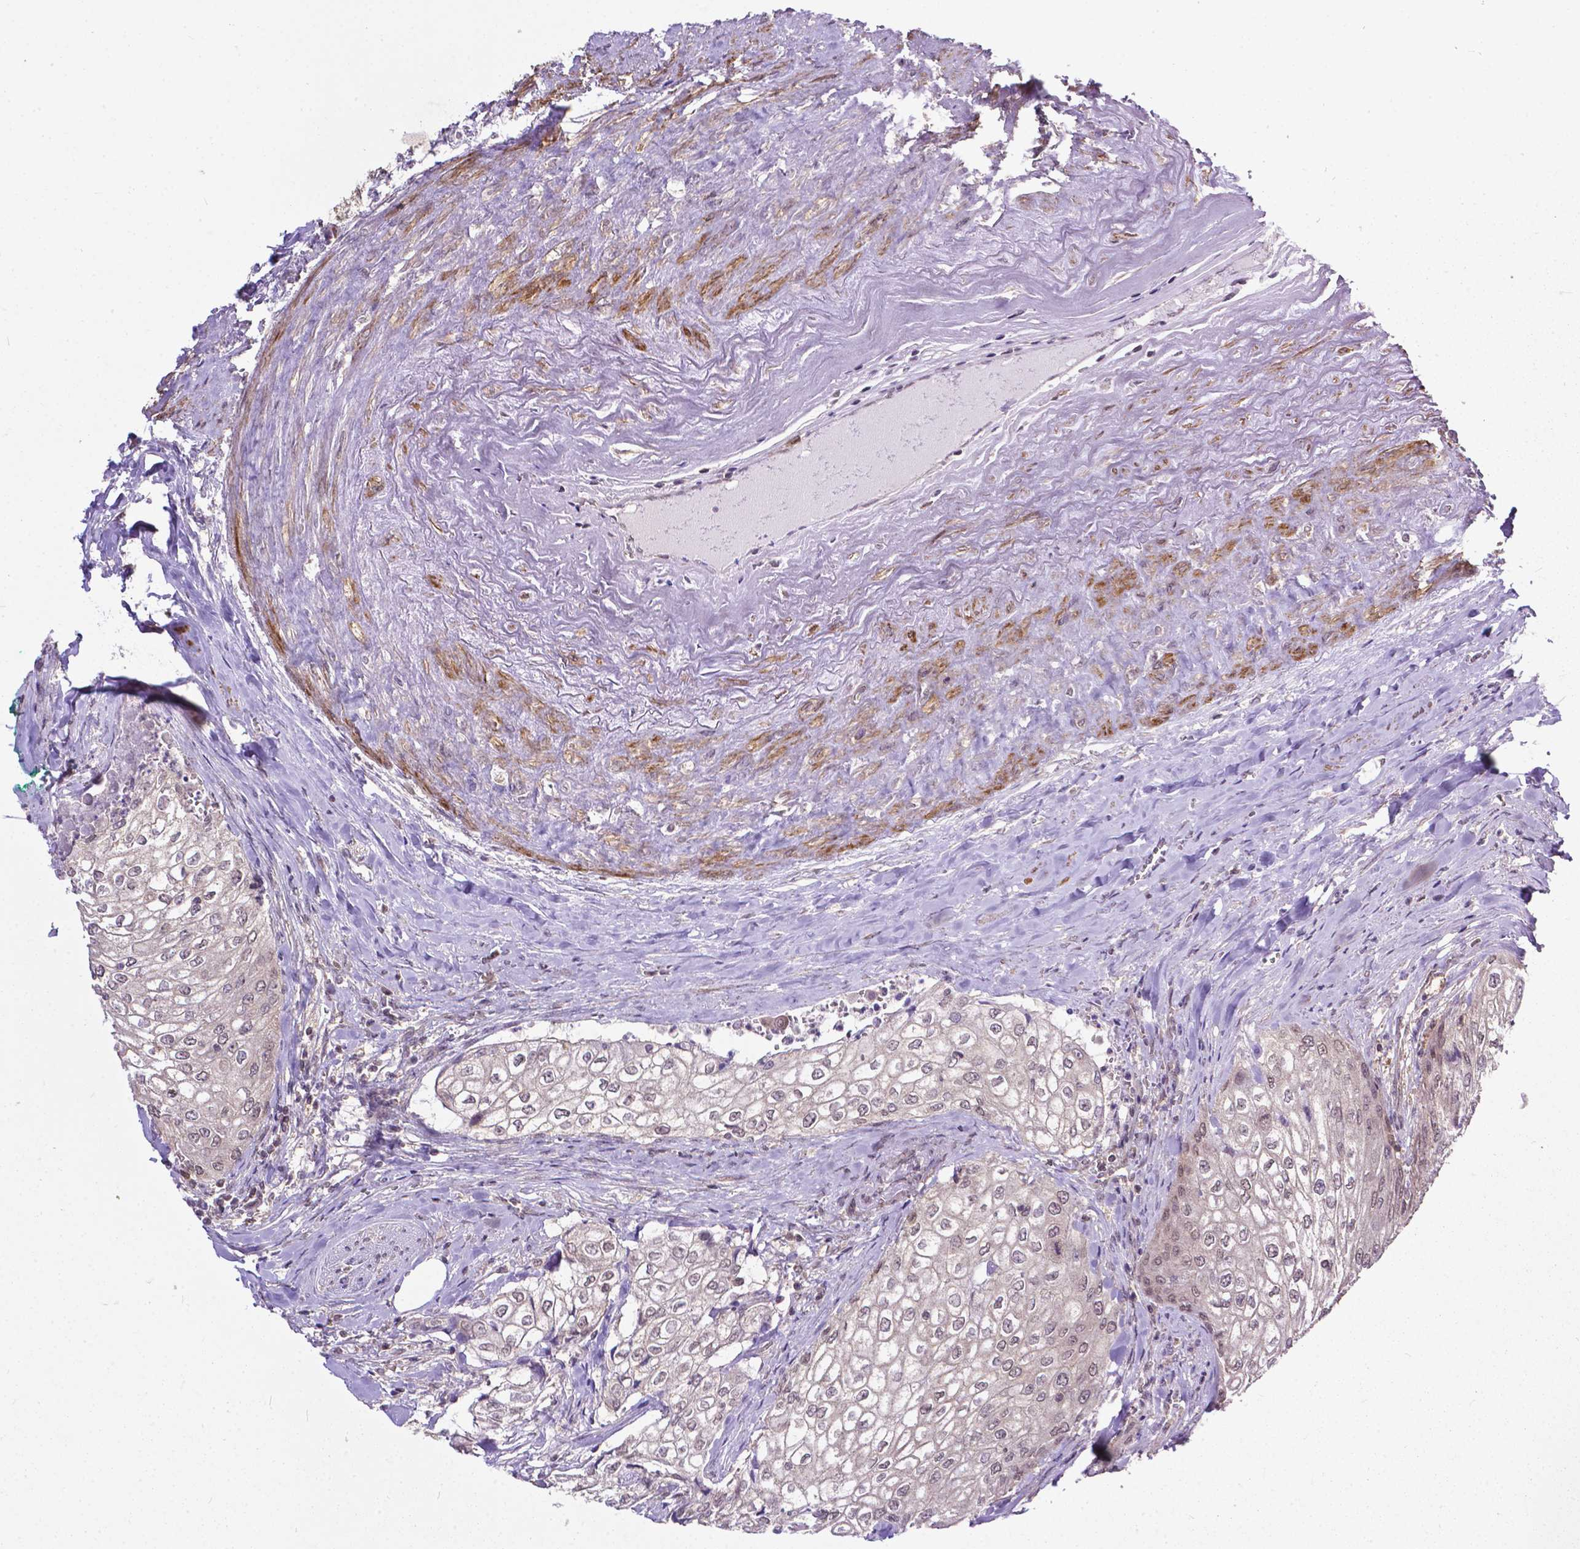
{"staining": {"intensity": "negative", "quantity": "none", "location": "none"}, "tissue": "urothelial cancer", "cell_type": "Tumor cells", "image_type": "cancer", "snomed": [{"axis": "morphology", "description": "Urothelial carcinoma, High grade"}, {"axis": "topography", "description": "Urinary bladder"}], "caption": "Image shows no protein positivity in tumor cells of urothelial carcinoma (high-grade) tissue. (Stains: DAB (3,3'-diaminobenzidine) IHC with hematoxylin counter stain, Microscopy: brightfield microscopy at high magnification).", "gene": "OTUB1", "patient": {"sex": "male", "age": 62}}